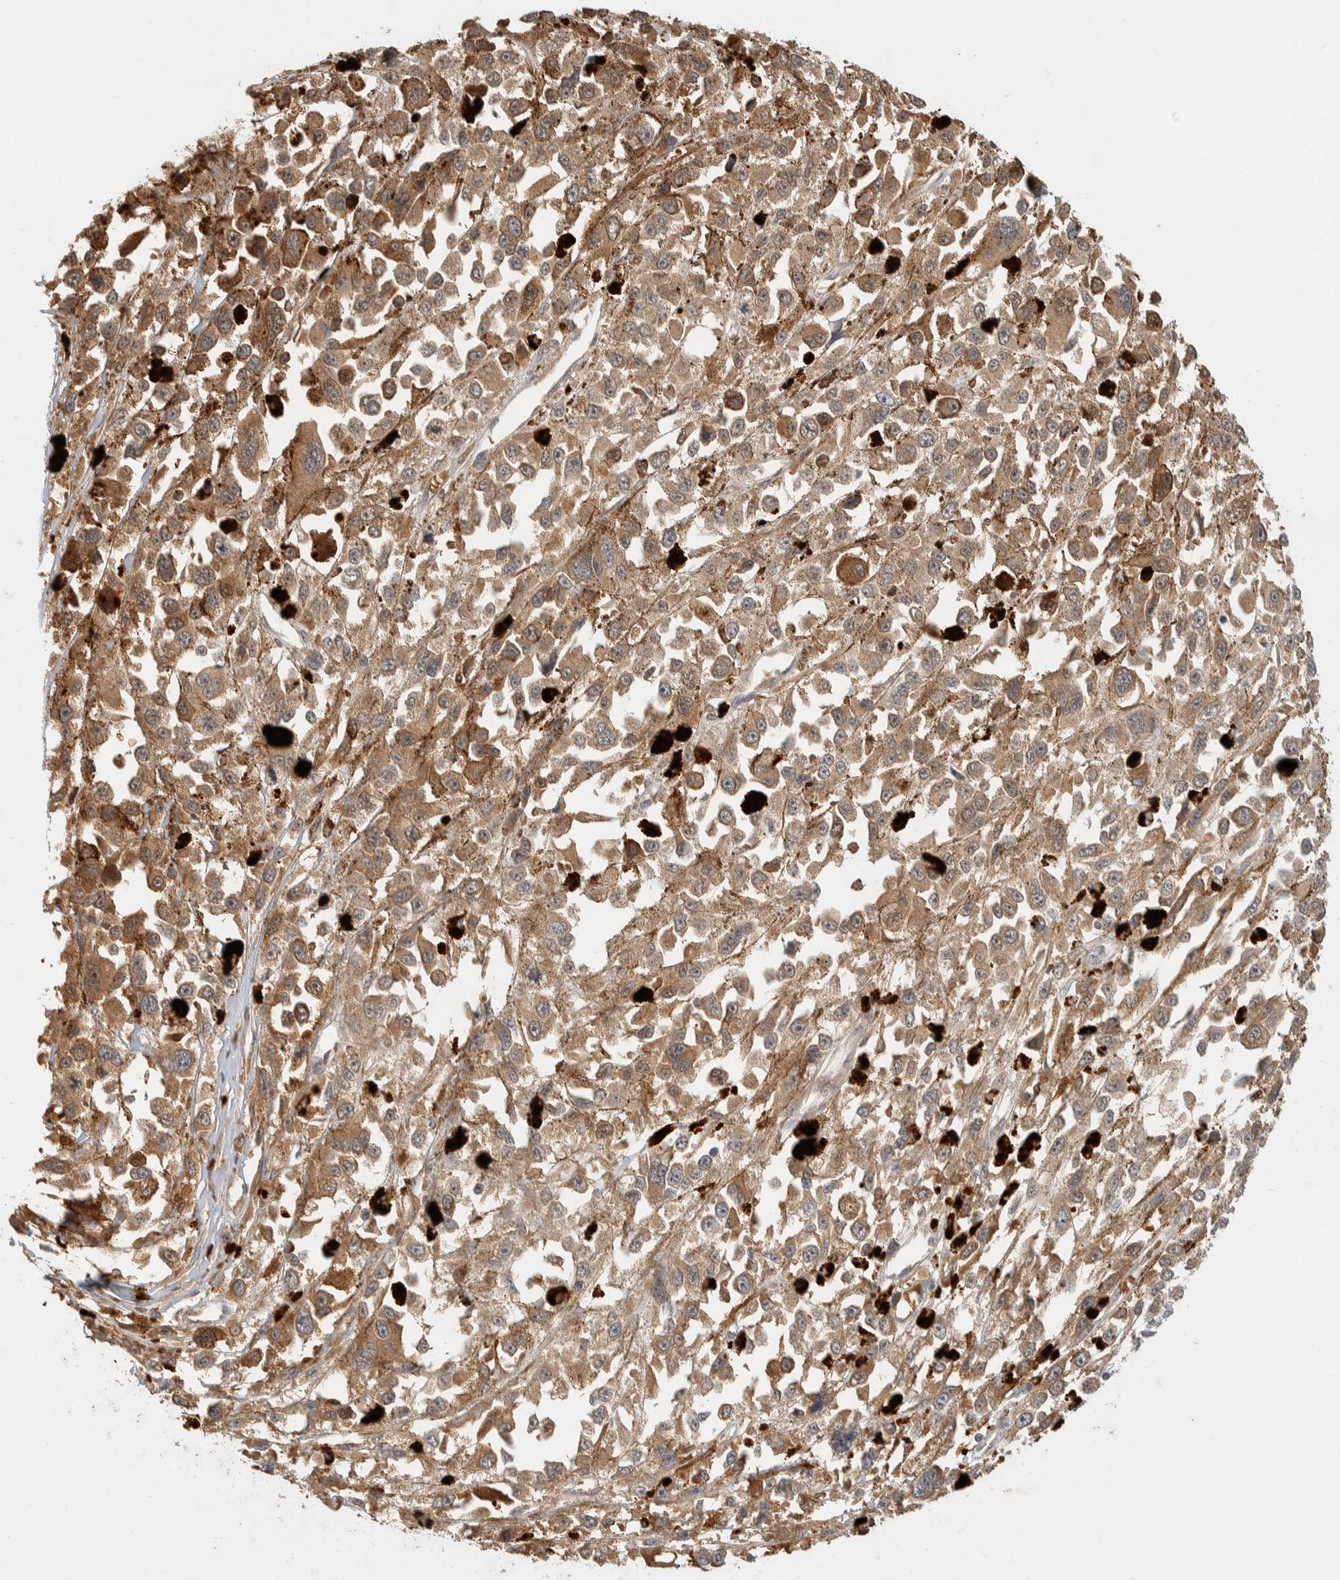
{"staining": {"intensity": "moderate", "quantity": ">75%", "location": "cytoplasmic/membranous"}, "tissue": "melanoma", "cell_type": "Tumor cells", "image_type": "cancer", "snomed": [{"axis": "morphology", "description": "Malignant melanoma, Metastatic site"}, {"axis": "topography", "description": "Lymph node"}], "caption": "Melanoma stained for a protein exhibits moderate cytoplasmic/membranous positivity in tumor cells. The staining was performed using DAB to visualize the protein expression in brown, while the nuclei were stained in blue with hematoxylin (Magnification: 20x).", "gene": "TTI2", "patient": {"sex": "male", "age": 59}}